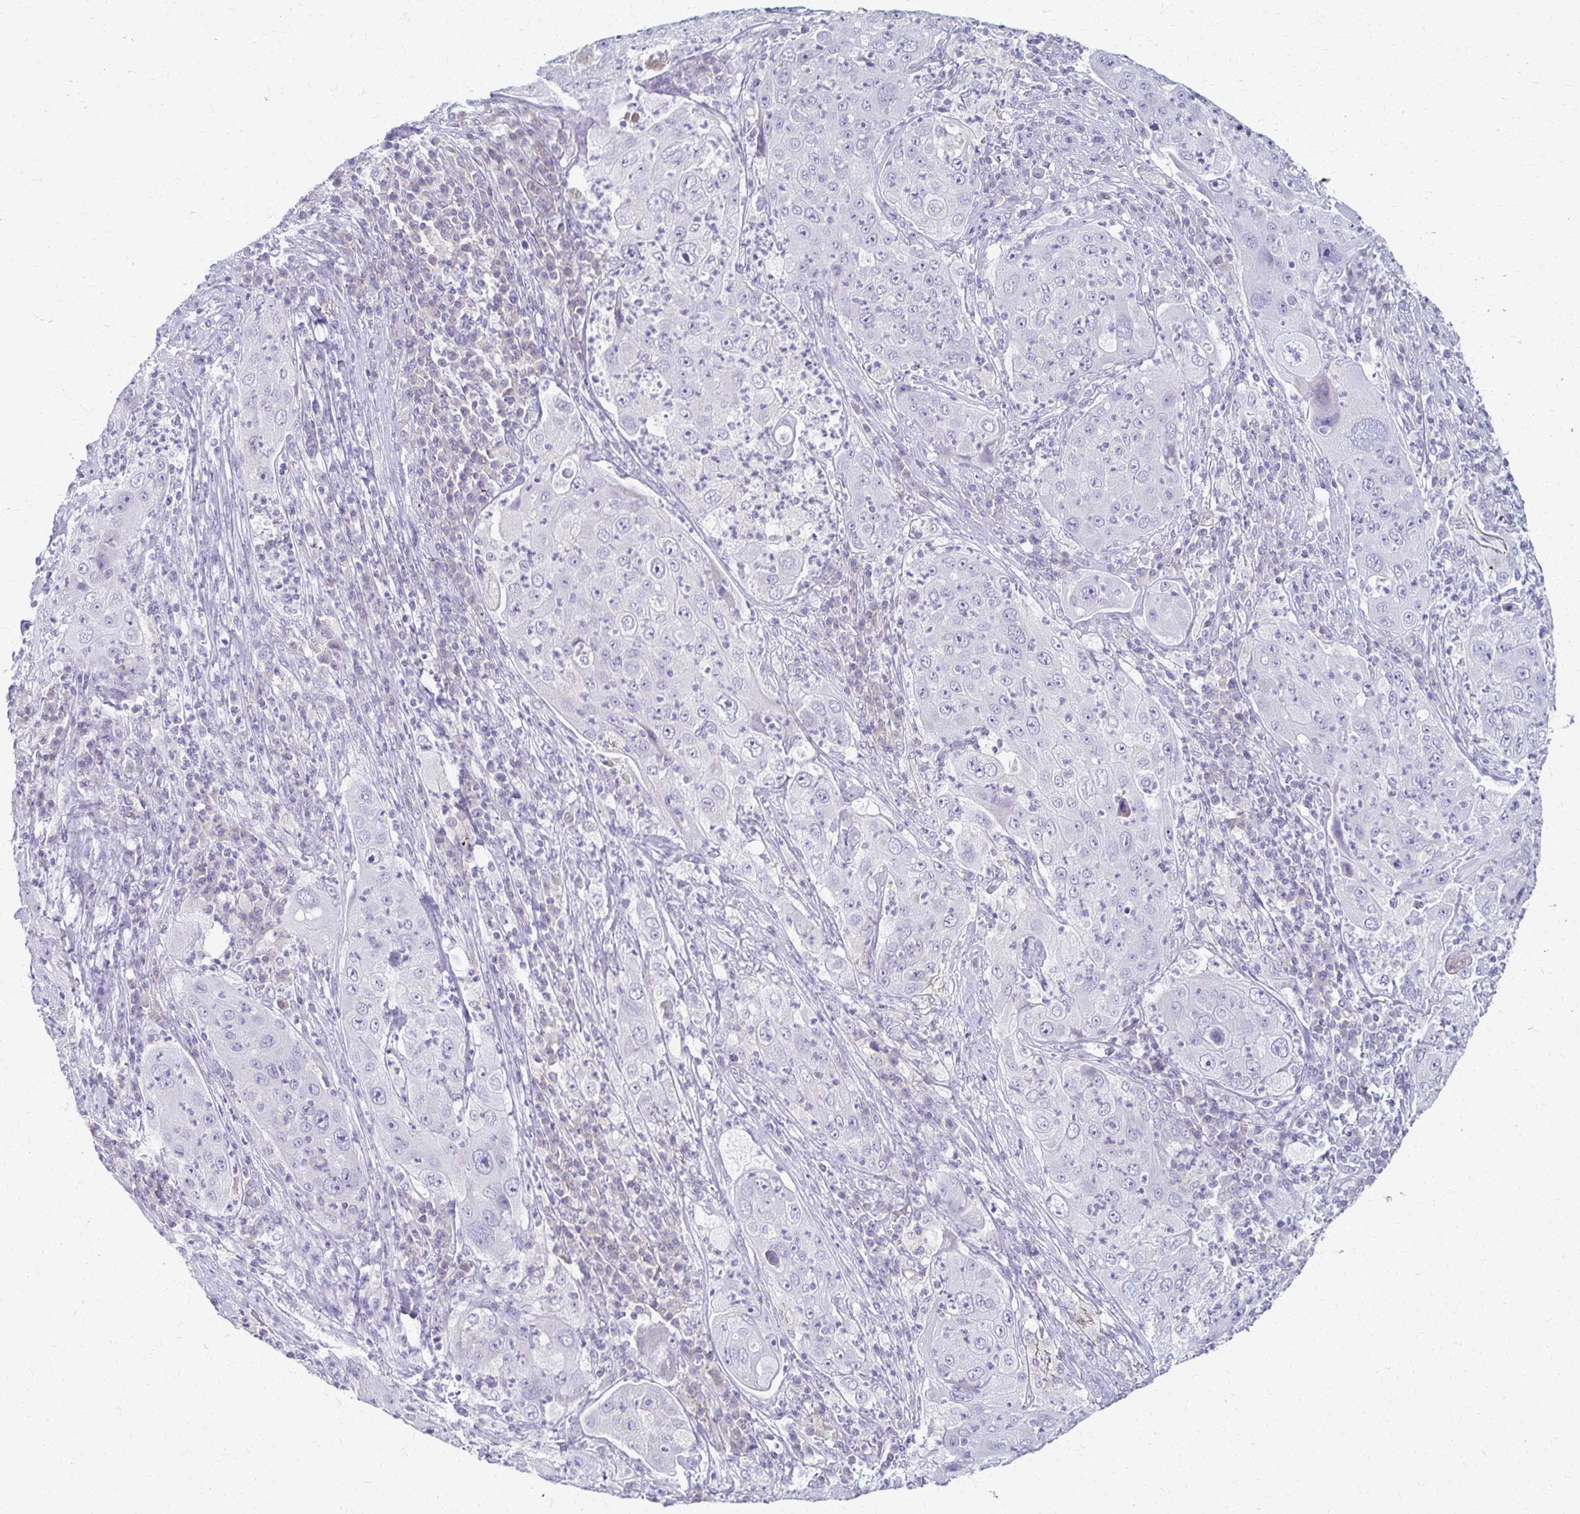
{"staining": {"intensity": "negative", "quantity": "none", "location": "none"}, "tissue": "lung cancer", "cell_type": "Tumor cells", "image_type": "cancer", "snomed": [{"axis": "morphology", "description": "Squamous cell carcinoma, NOS"}, {"axis": "topography", "description": "Lung"}], "caption": "The immunohistochemistry (IHC) image has no significant positivity in tumor cells of squamous cell carcinoma (lung) tissue.", "gene": "FCGR2B", "patient": {"sex": "female", "age": 59}}